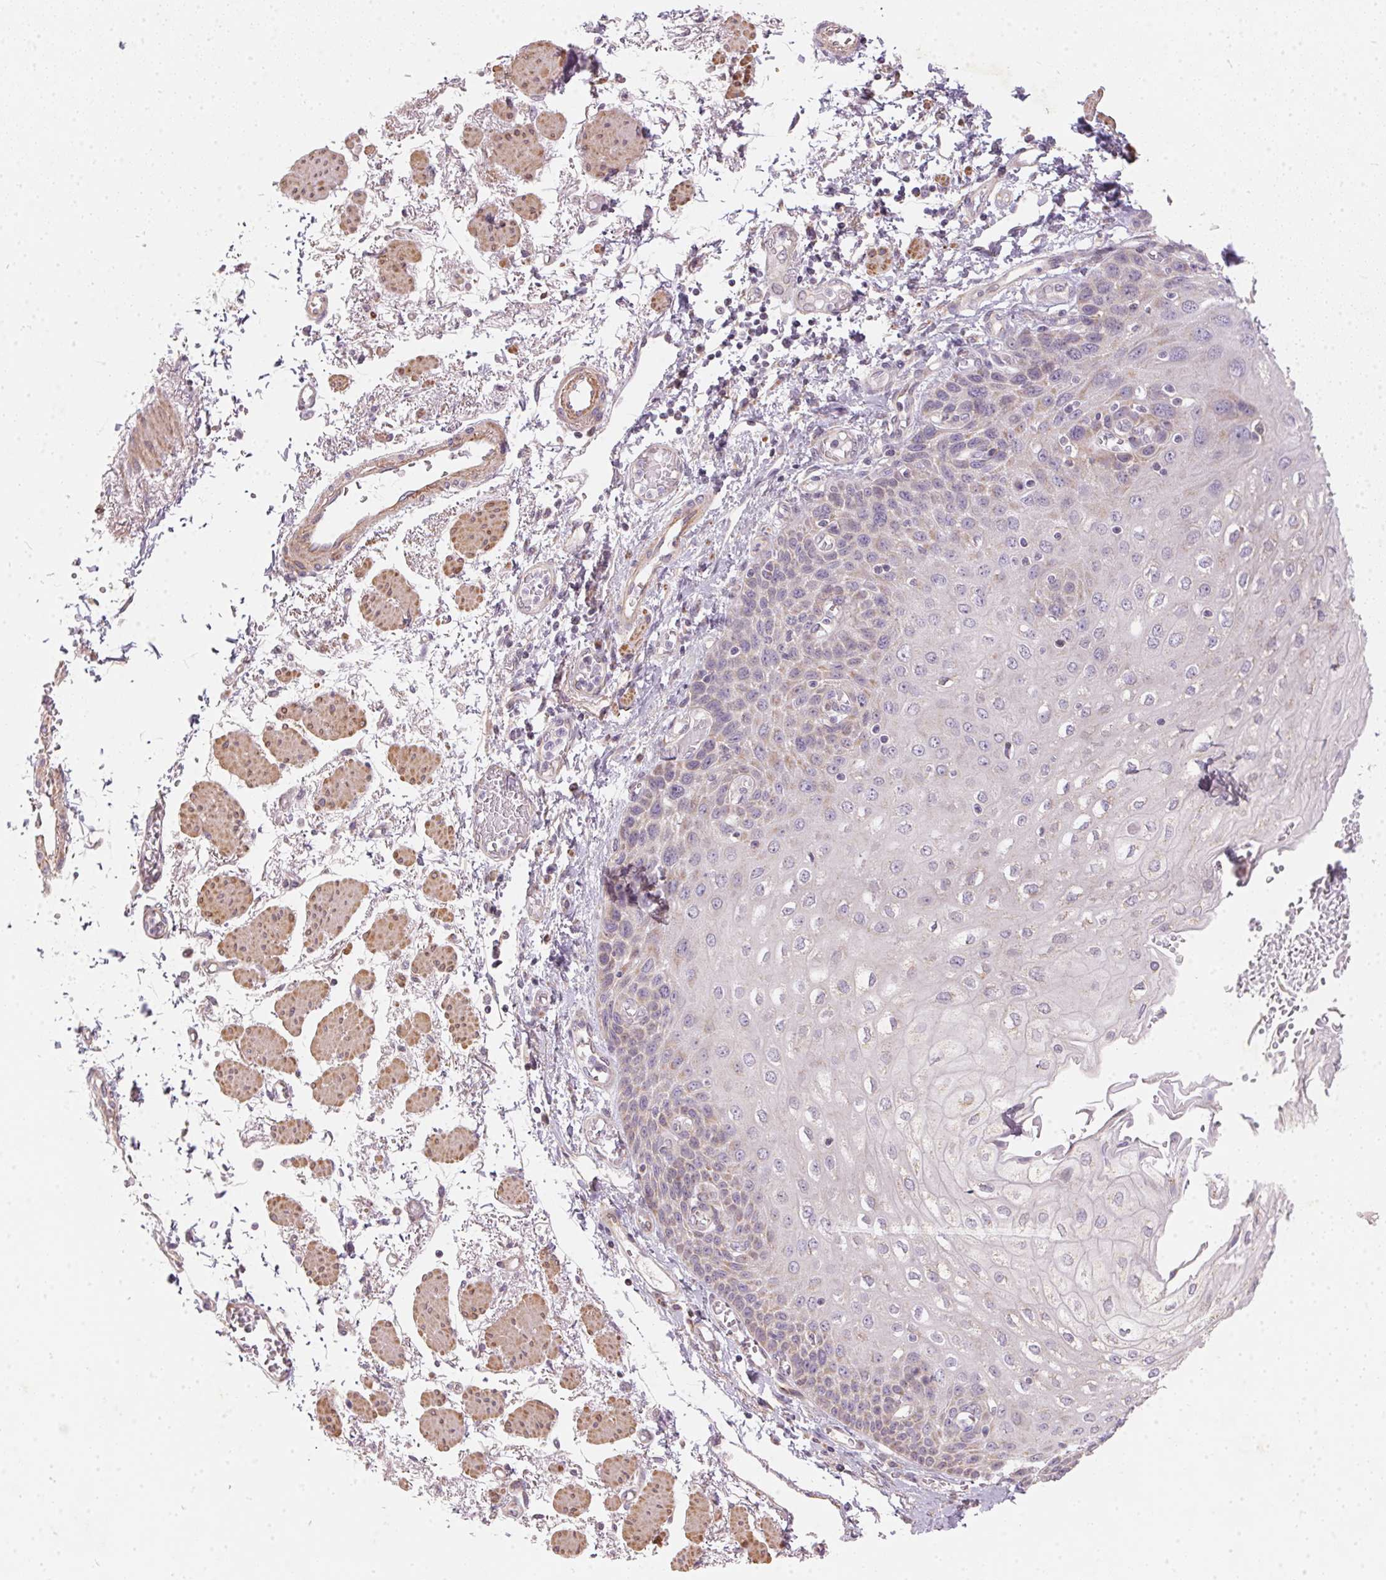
{"staining": {"intensity": "negative", "quantity": "none", "location": "none"}, "tissue": "esophagus", "cell_type": "Squamous epithelial cells", "image_type": "normal", "snomed": [{"axis": "morphology", "description": "Normal tissue, NOS"}, {"axis": "morphology", "description": "Adenocarcinoma, NOS"}, {"axis": "topography", "description": "Esophagus"}], "caption": "Immunohistochemistry (IHC) micrograph of normal human esophagus stained for a protein (brown), which displays no expression in squamous epithelial cells. Brightfield microscopy of immunohistochemistry (IHC) stained with DAB (brown) and hematoxylin (blue), captured at high magnification.", "gene": "VWA5B2", "patient": {"sex": "male", "age": 81}}